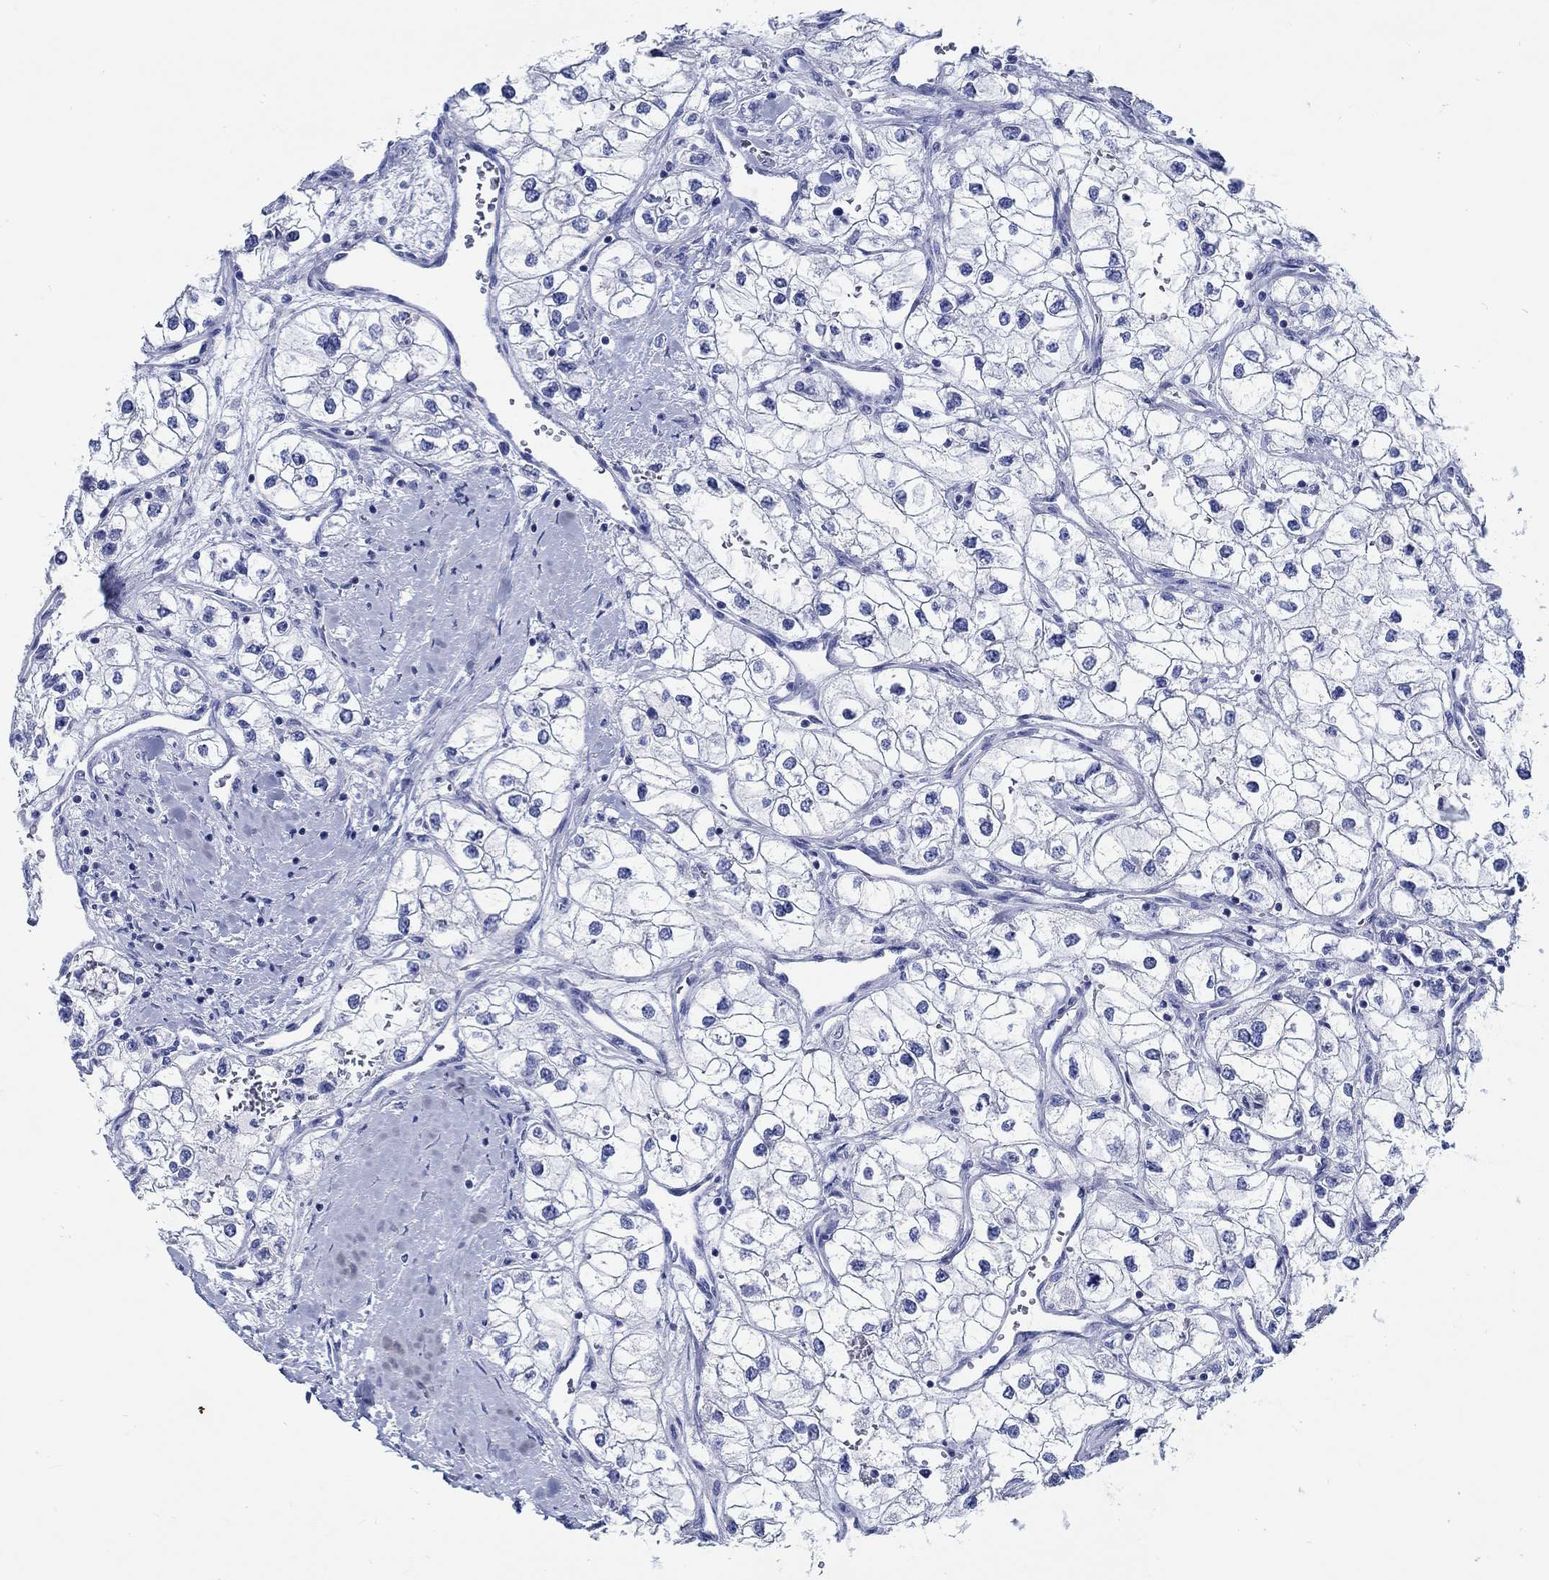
{"staining": {"intensity": "negative", "quantity": "none", "location": "none"}, "tissue": "renal cancer", "cell_type": "Tumor cells", "image_type": "cancer", "snomed": [{"axis": "morphology", "description": "Adenocarcinoma, NOS"}, {"axis": "topography", "description": "Kidney"}], "caption": "Tumor cells show no significant protein expression in renal cancer (adenocarcinoma).", "gene": "FBXO2", "patient": {"sex": "male", "age": 59}}